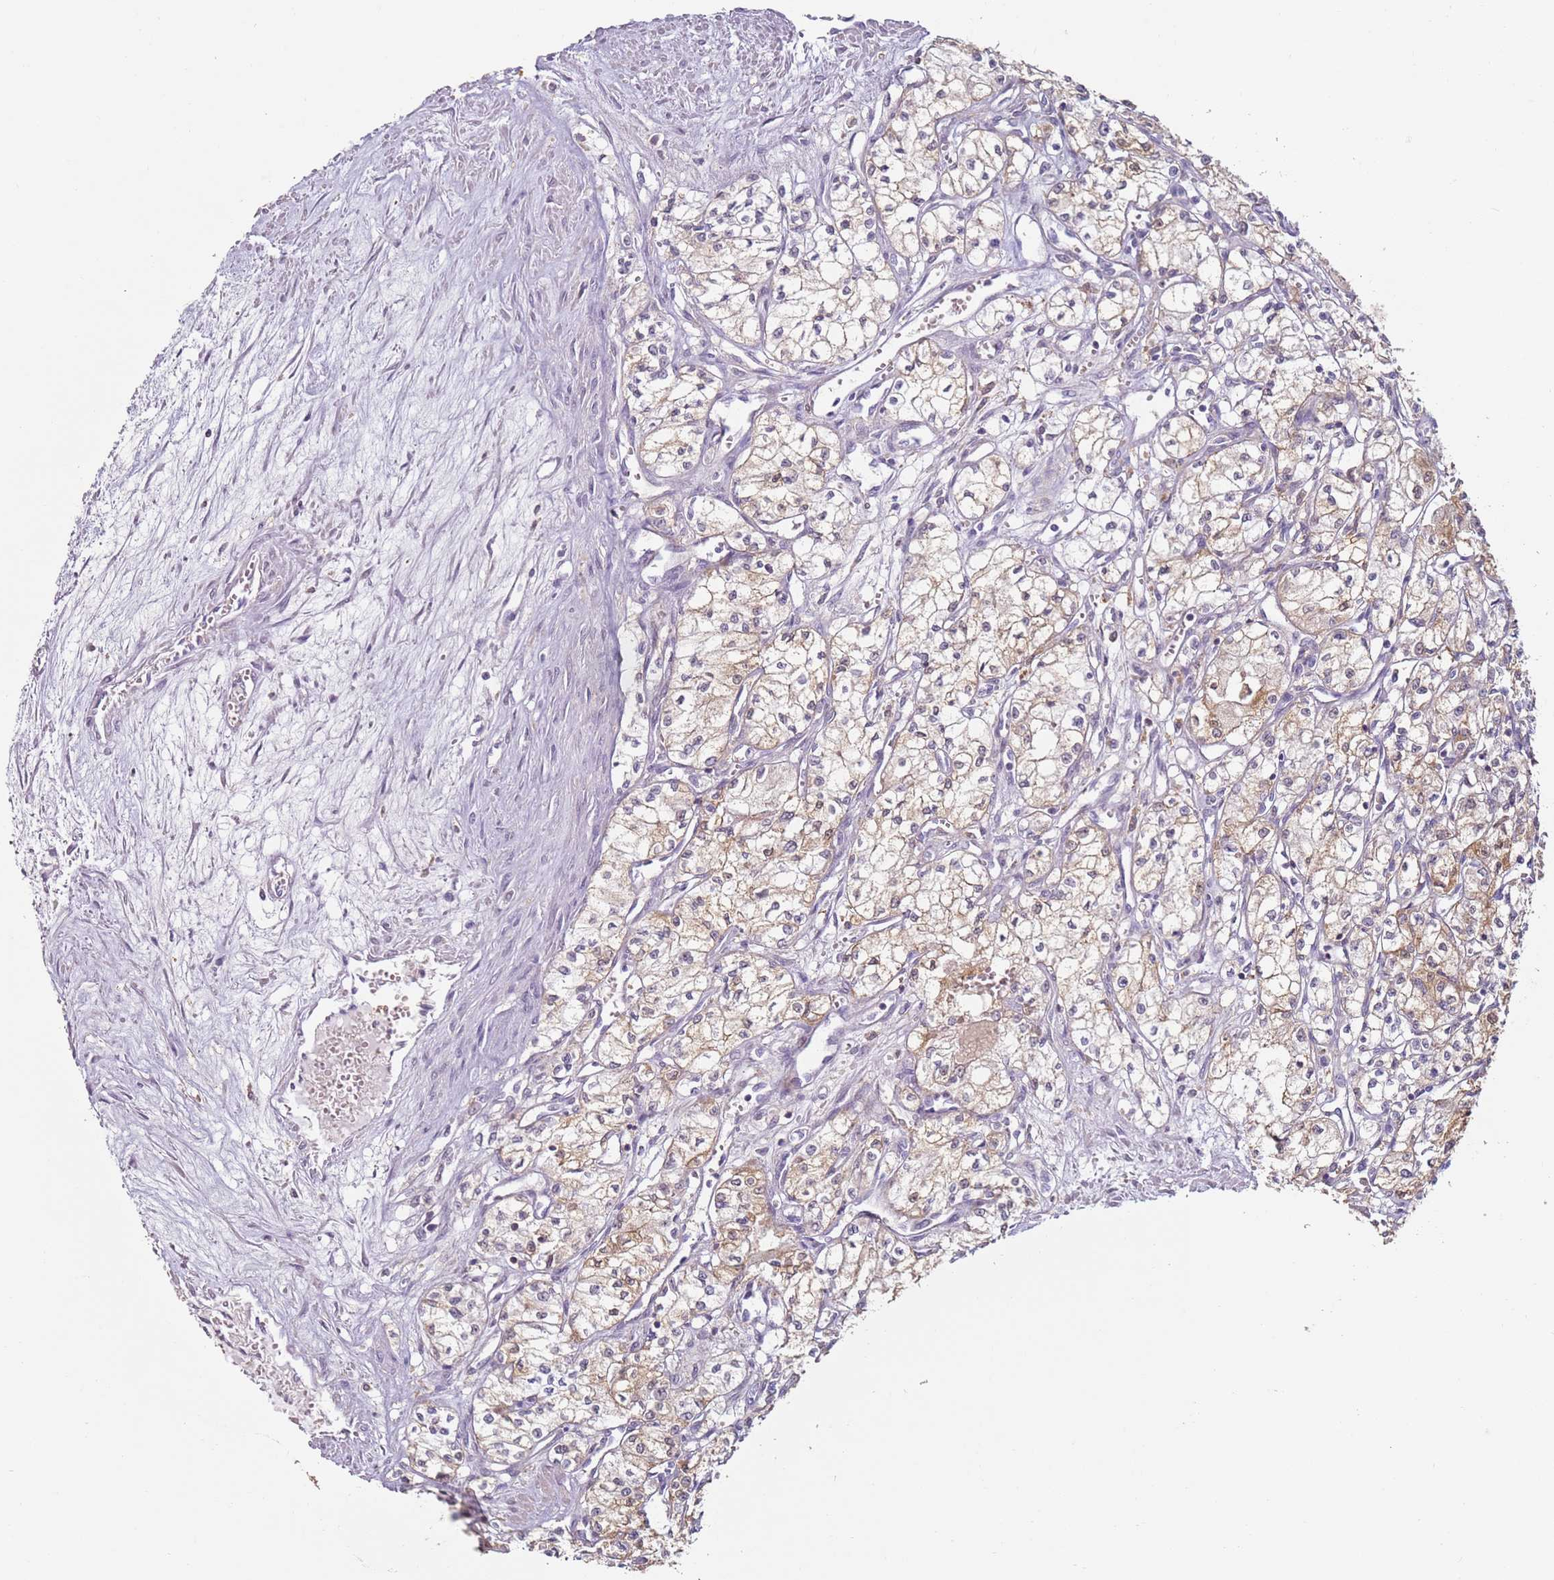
{"staining": {"intensity": "moderate", "quantity": "<25%", "location": "cytoplasmic/membranous"}, "tissue": "renal cancer", "cell_type": "Tumor cells", "image_type": "cancer", "snomed": [{"axis": "morphology", "description": "Adenocarcinoma, NOS"}, {"axis": "topography", "description": "Kidney"}], "caption": "A micrograph showing moderate cytoplasmic/membranous positivity in approximately <25% of tumor cells in renal cancer, as visualized by brown immunohistochemical staining.", "gene": "MDH1", "patient": {"sex": "male", "age": 59}}